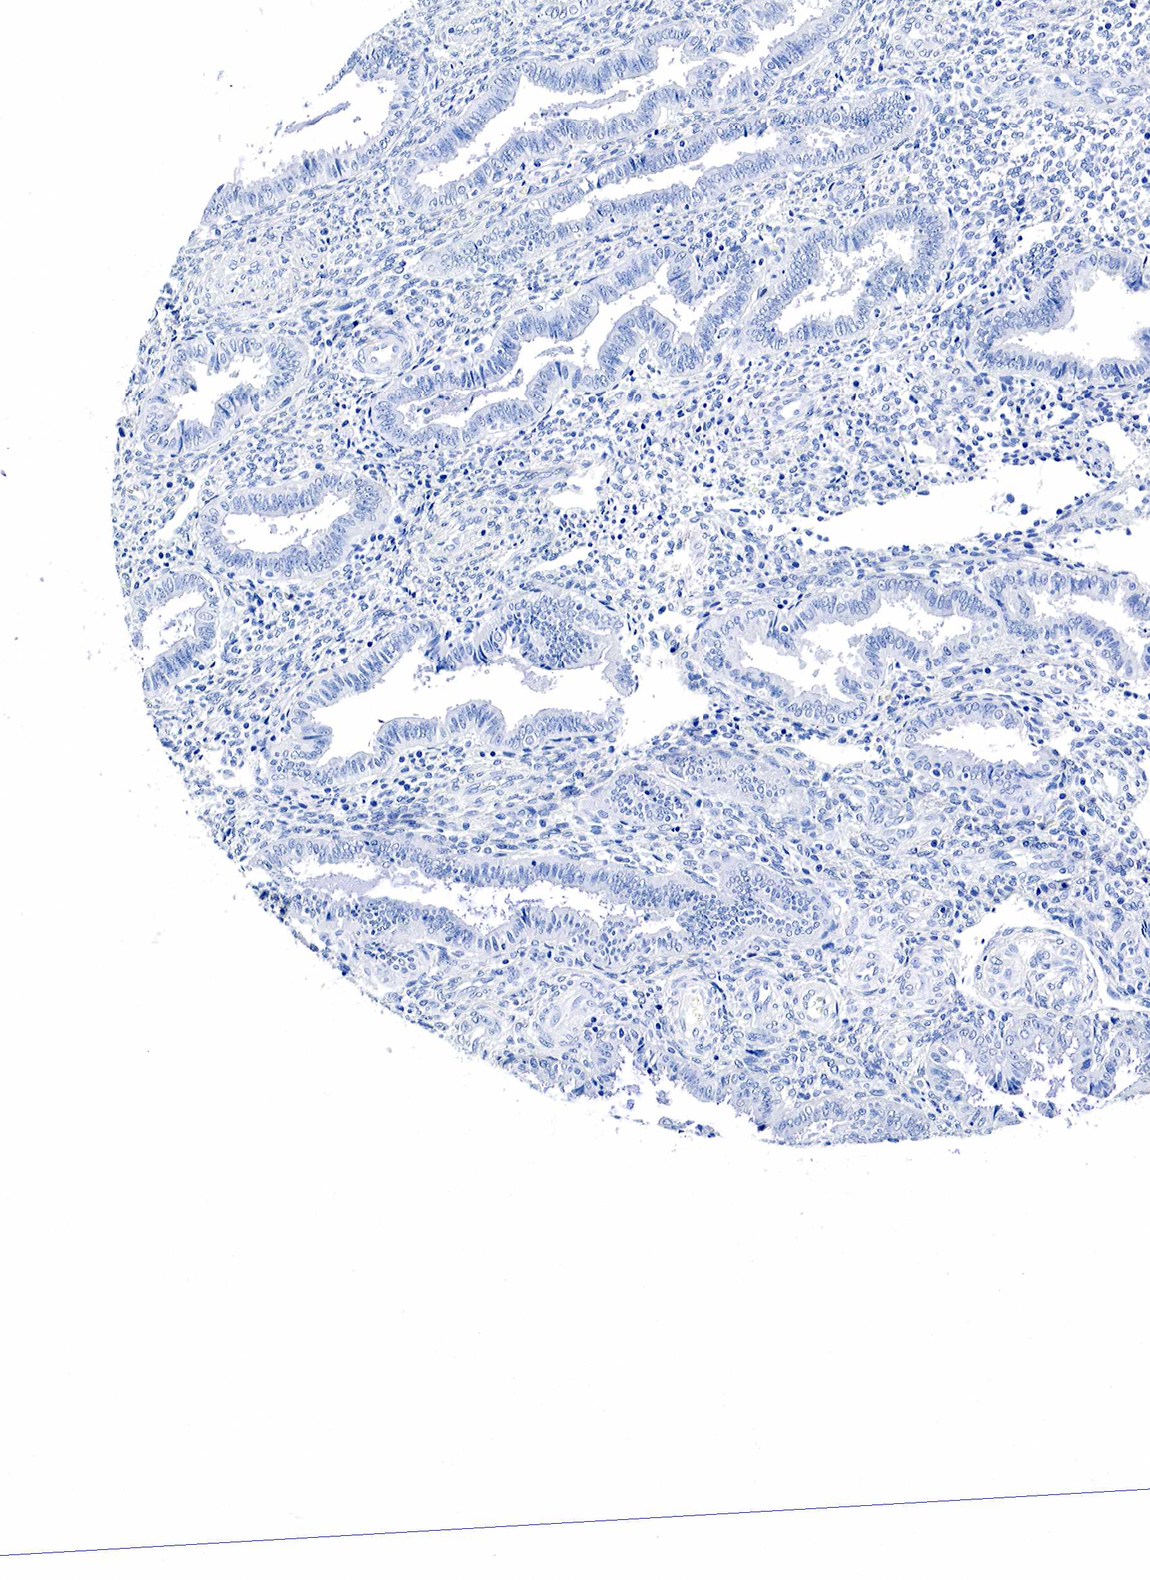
{"staining": {"intensity": "negative", "quantity": "none", "location": "none"}, "tissue": "endometrium", "cell_type": "Cells in endometrial stroma", "image_type": "normal", "snomed": [{"axis": "morphology", "description": "Normal tissue, NOS"}, {"axis": "topography", "description": "Endometrium"}], "caption": "Immunohistochemical staining of benign endometrium reveals no significant staining in cells in endometrial stroma. Nuclei are stained in blue.", "gene": "GCG", "patient": {"sex": "female", "age": 36}}